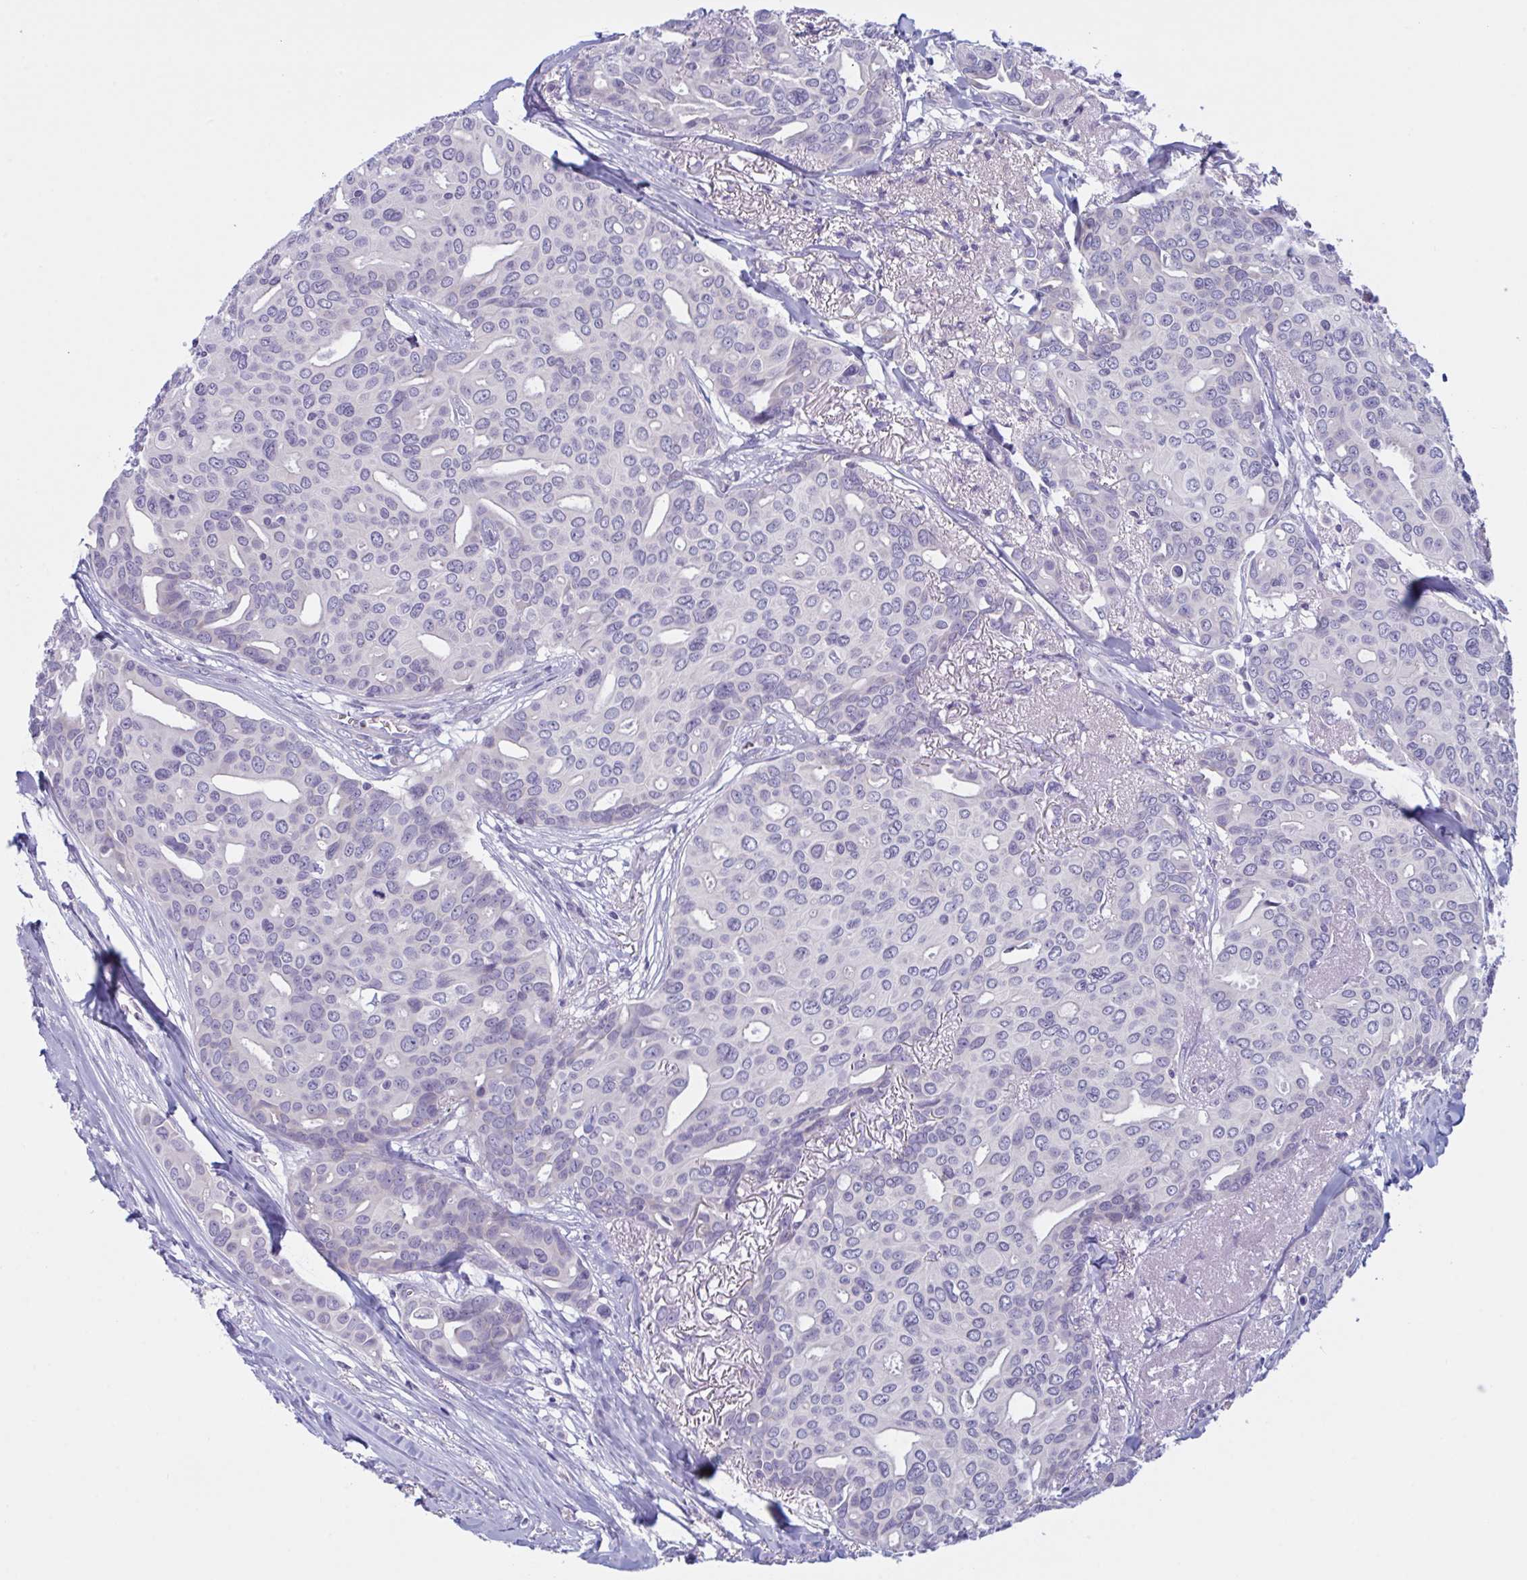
{"staining": {"intensity": "negative", "quantity": "none", "location": "none"}, "tissue": "breast cancer", "cell_type": "Tumor cells", "image_type": "cancer", "snomed": [{"axis": "morphology", "description": "Duct carcinoma"}, {"axis": "topography", "description": "Breast"}], "caption": "Immunohistochemistry (IHC) histopathology image of human intraductal carcinoma (breast) stained for a protein (brown), which displays no staining in tumor cells.", "gene": "NAA30", "patient": {"sex": "female", "age": 54}}